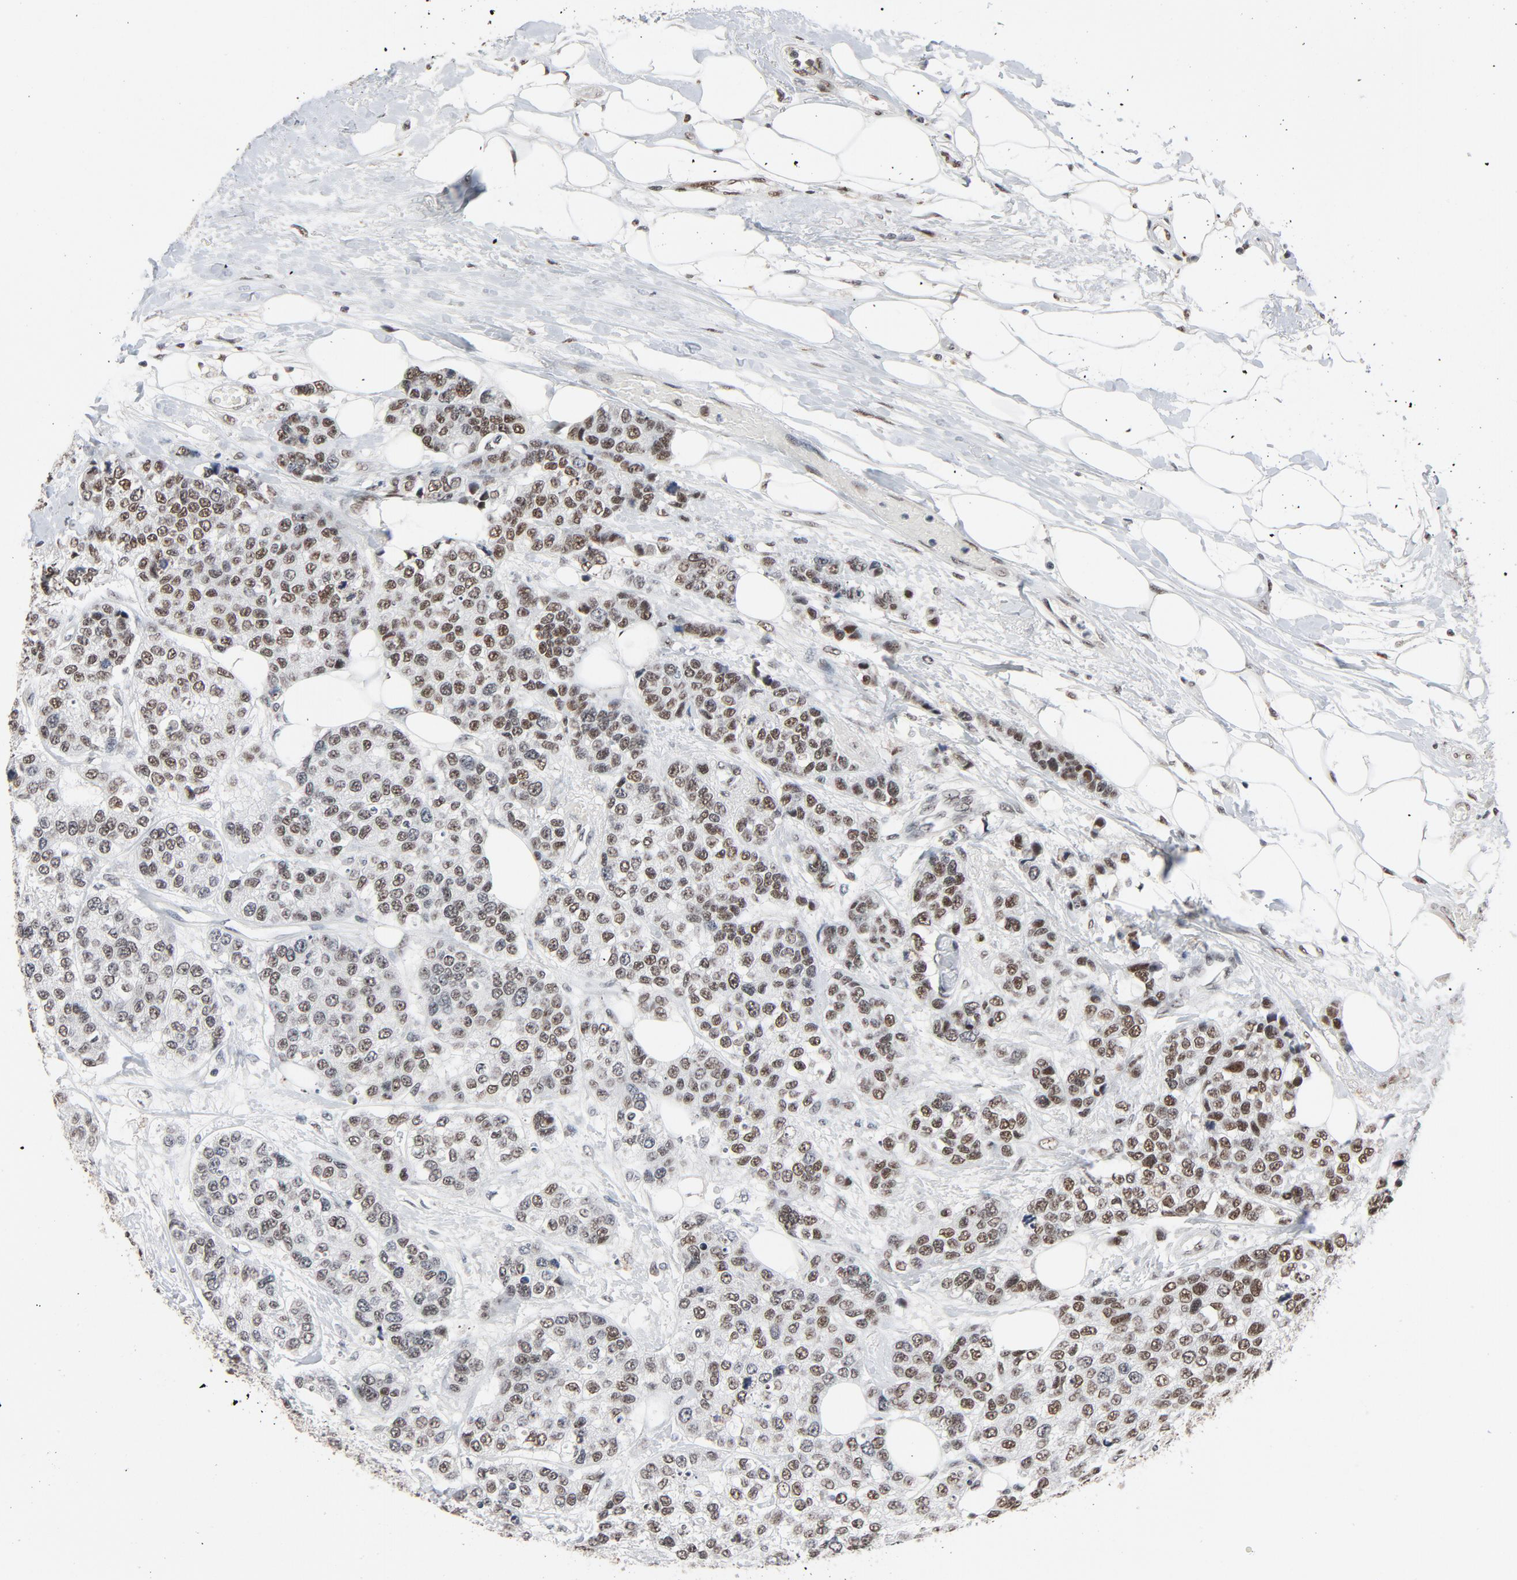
{"staining": {"intensity": "moderate", "quantity": ">75%", "location": "nuclear"}, "tissue": "breast cancer", "cell_type": "Tumor cells", "image_type": "cancer", "snomed": [{"axis": "morphology", "description": "Duct carcinoma"}, {"axis": "topography", "description": "Breast"}], "caption": "Immunohistochemical staining of breast cancer shows medium levels of moderate nuclear protein staining in approximately >75% of tumor cells. Using DAB (3,3'-diaminobenzidine) (brown) and hematoxylin (blue) stains, captured at high magnification using brightfield microscopy.", "gene": "MRE11", "patient": {"sex": "female", "age": 51}}